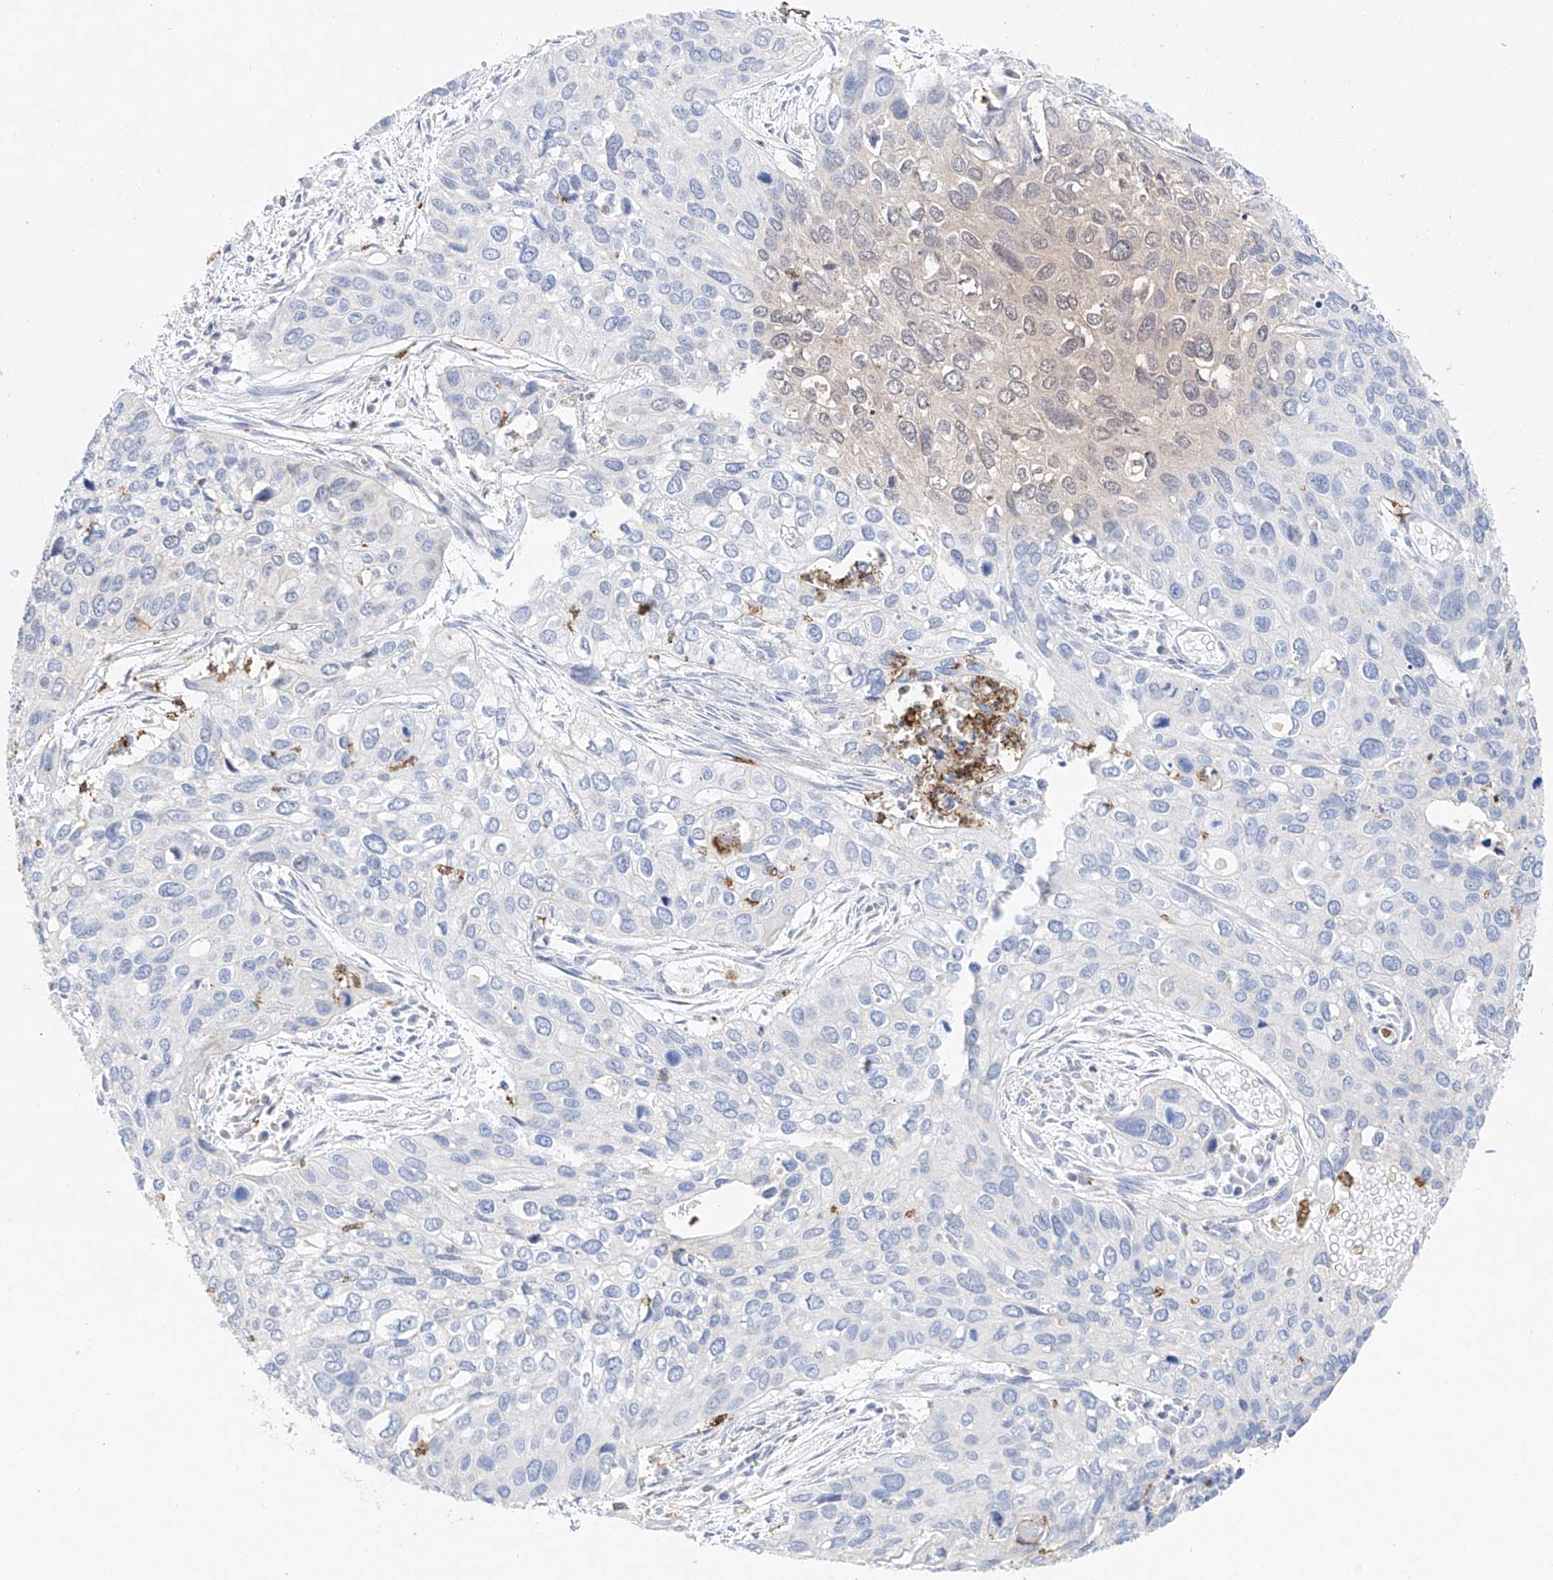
{"staining": {"intensity": "negative", "quantity": "none", "location": "none"}, "tissue": "cervical cancer", "cell_type": "Tumor cells", "image_type": "cancer", "snomed": [{"axis": "morphology", "description": "Squamous cell carcinoma, NOS"}, {"axis": "topography", "description": "Cervix"}], "caption": "Immunohistochemistry photomicrograph of human cervical squamous cell carcinoma stained for a protein (brown), which demonstrates no positivity in tumor cells.", "gene": "TM7SF2", "patient": {"sex": "female", "age": 55}}